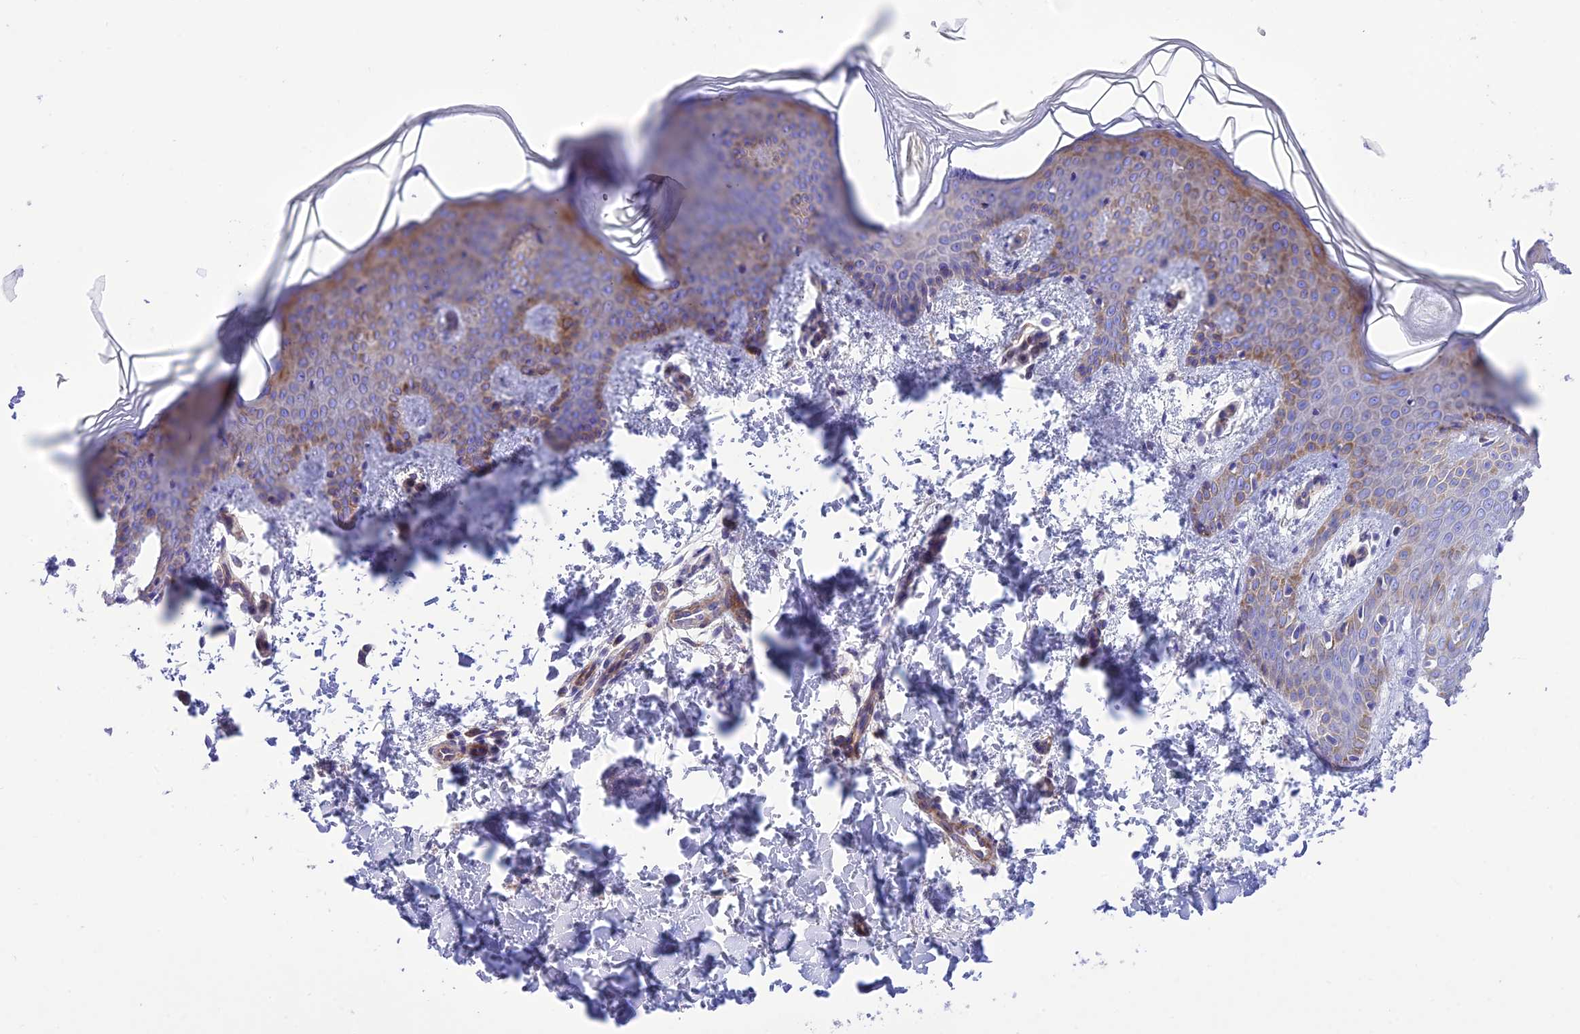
{"staining": {"intensity": "negative", "quantity": "none", "location": "none"}, "tissue": "skin", "cell_type": "Fibroblasts", "image_type": "normal", "snomed": [{"axis": "morphology", "description": "Normal tissue, NOS"}, {"axis": "topography", "description": "Skin"}], "caption": "DAB (3,3'-diaminobenzidine) immunohistochemical staining of unremarkable skin shows no significant expression in fibroblasts.", "gene": "FRA10AC1", "patient": {"sex": "male", "age": 36}}